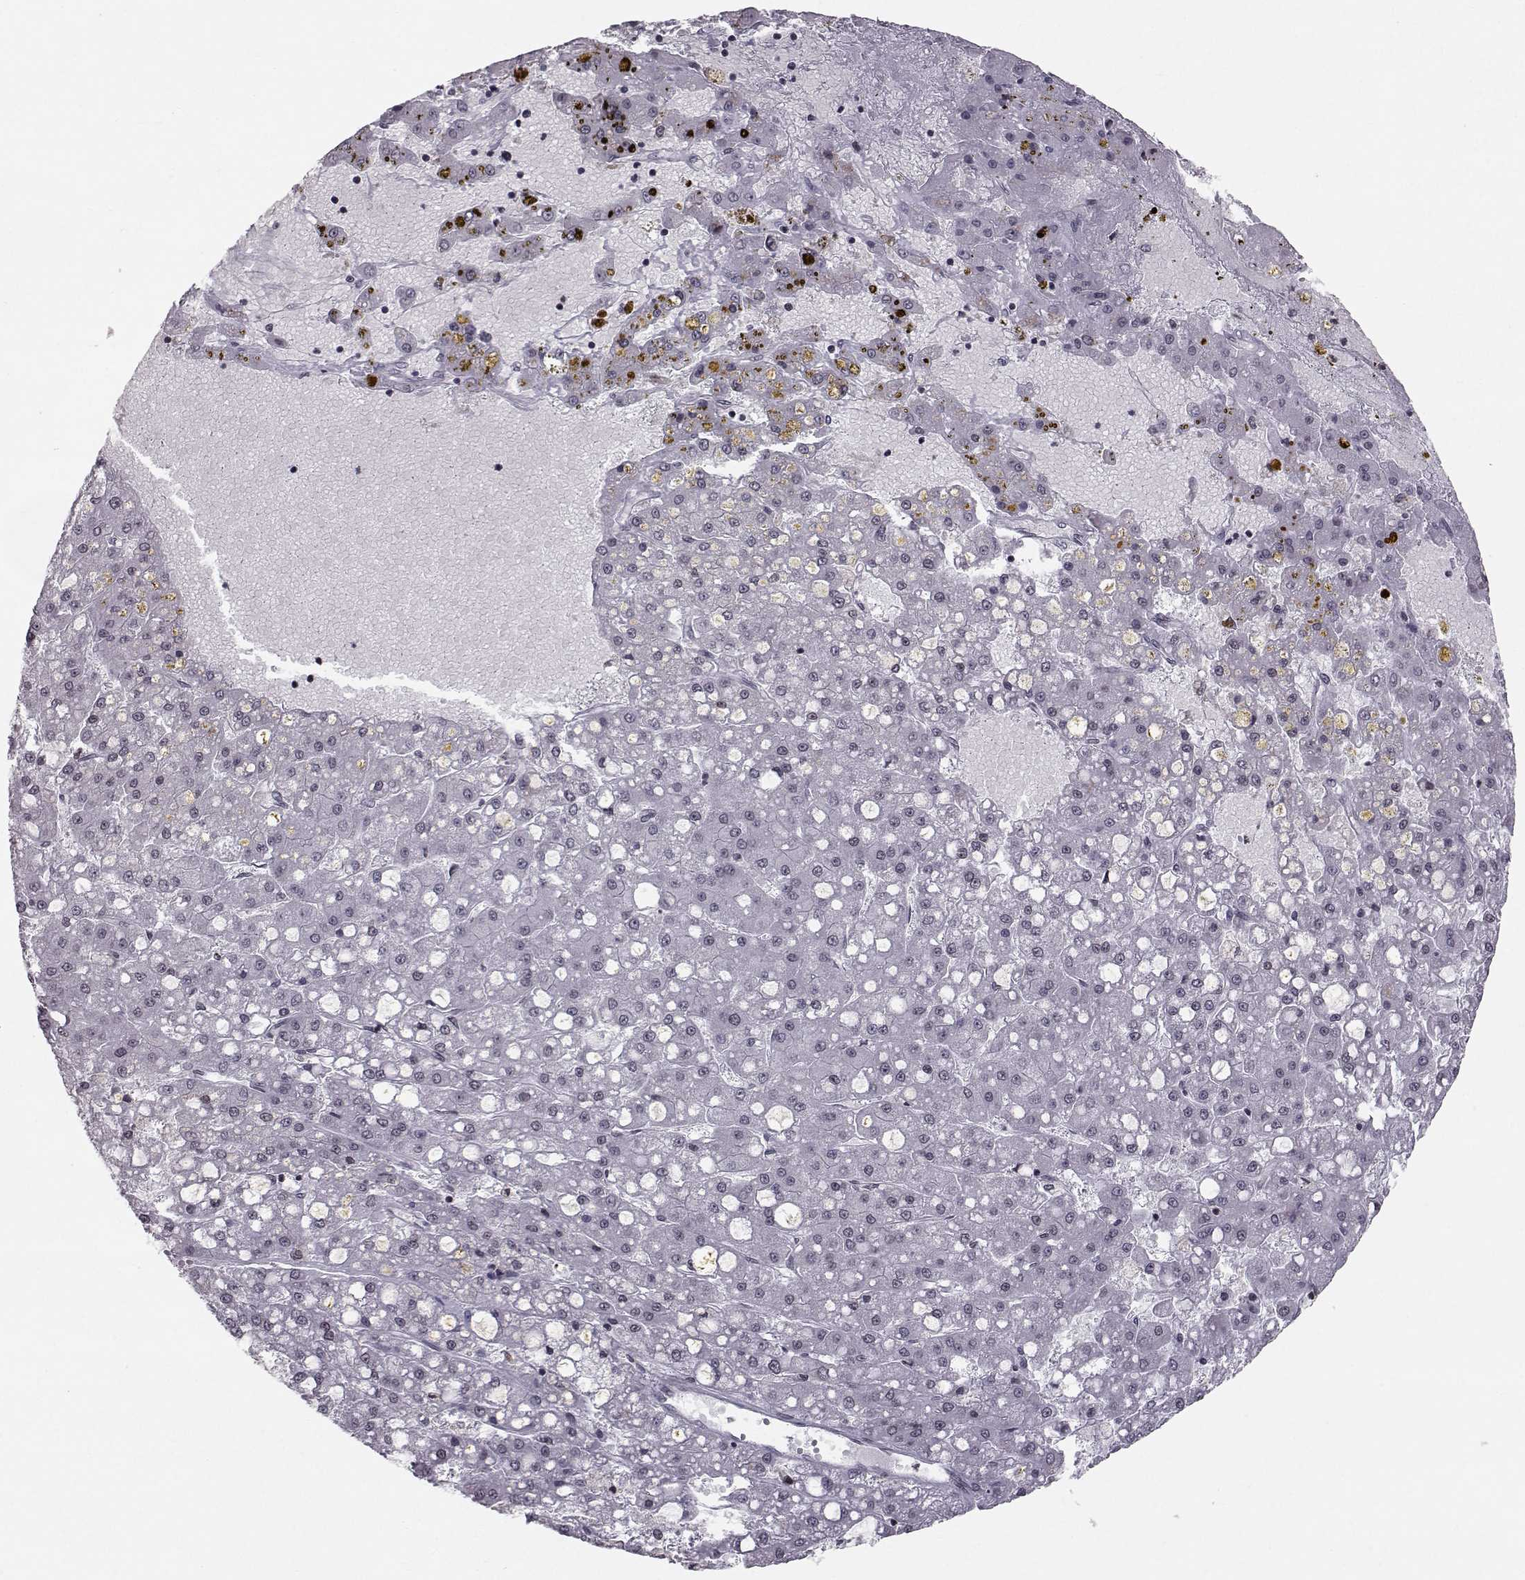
{"staining": {"intensity": "negative", "quantity": "none", "location": "none"}, "tissue": "liver cancer", "cell_type": "Tumor cells", "image_type": "cancer", "snomed": [{"axis": "morphology", "description": "Carcinoma, Hepatocellular, NOS"}, {"axis": "topography", "description": "Liver"}], "caption": "This is an immunohistochemistry image of liver hepatocellular carcinoma. There is no positivity in tumor cells.", "gene": "MARCHF4", "patient": {"sex": "male", "age": 67}}